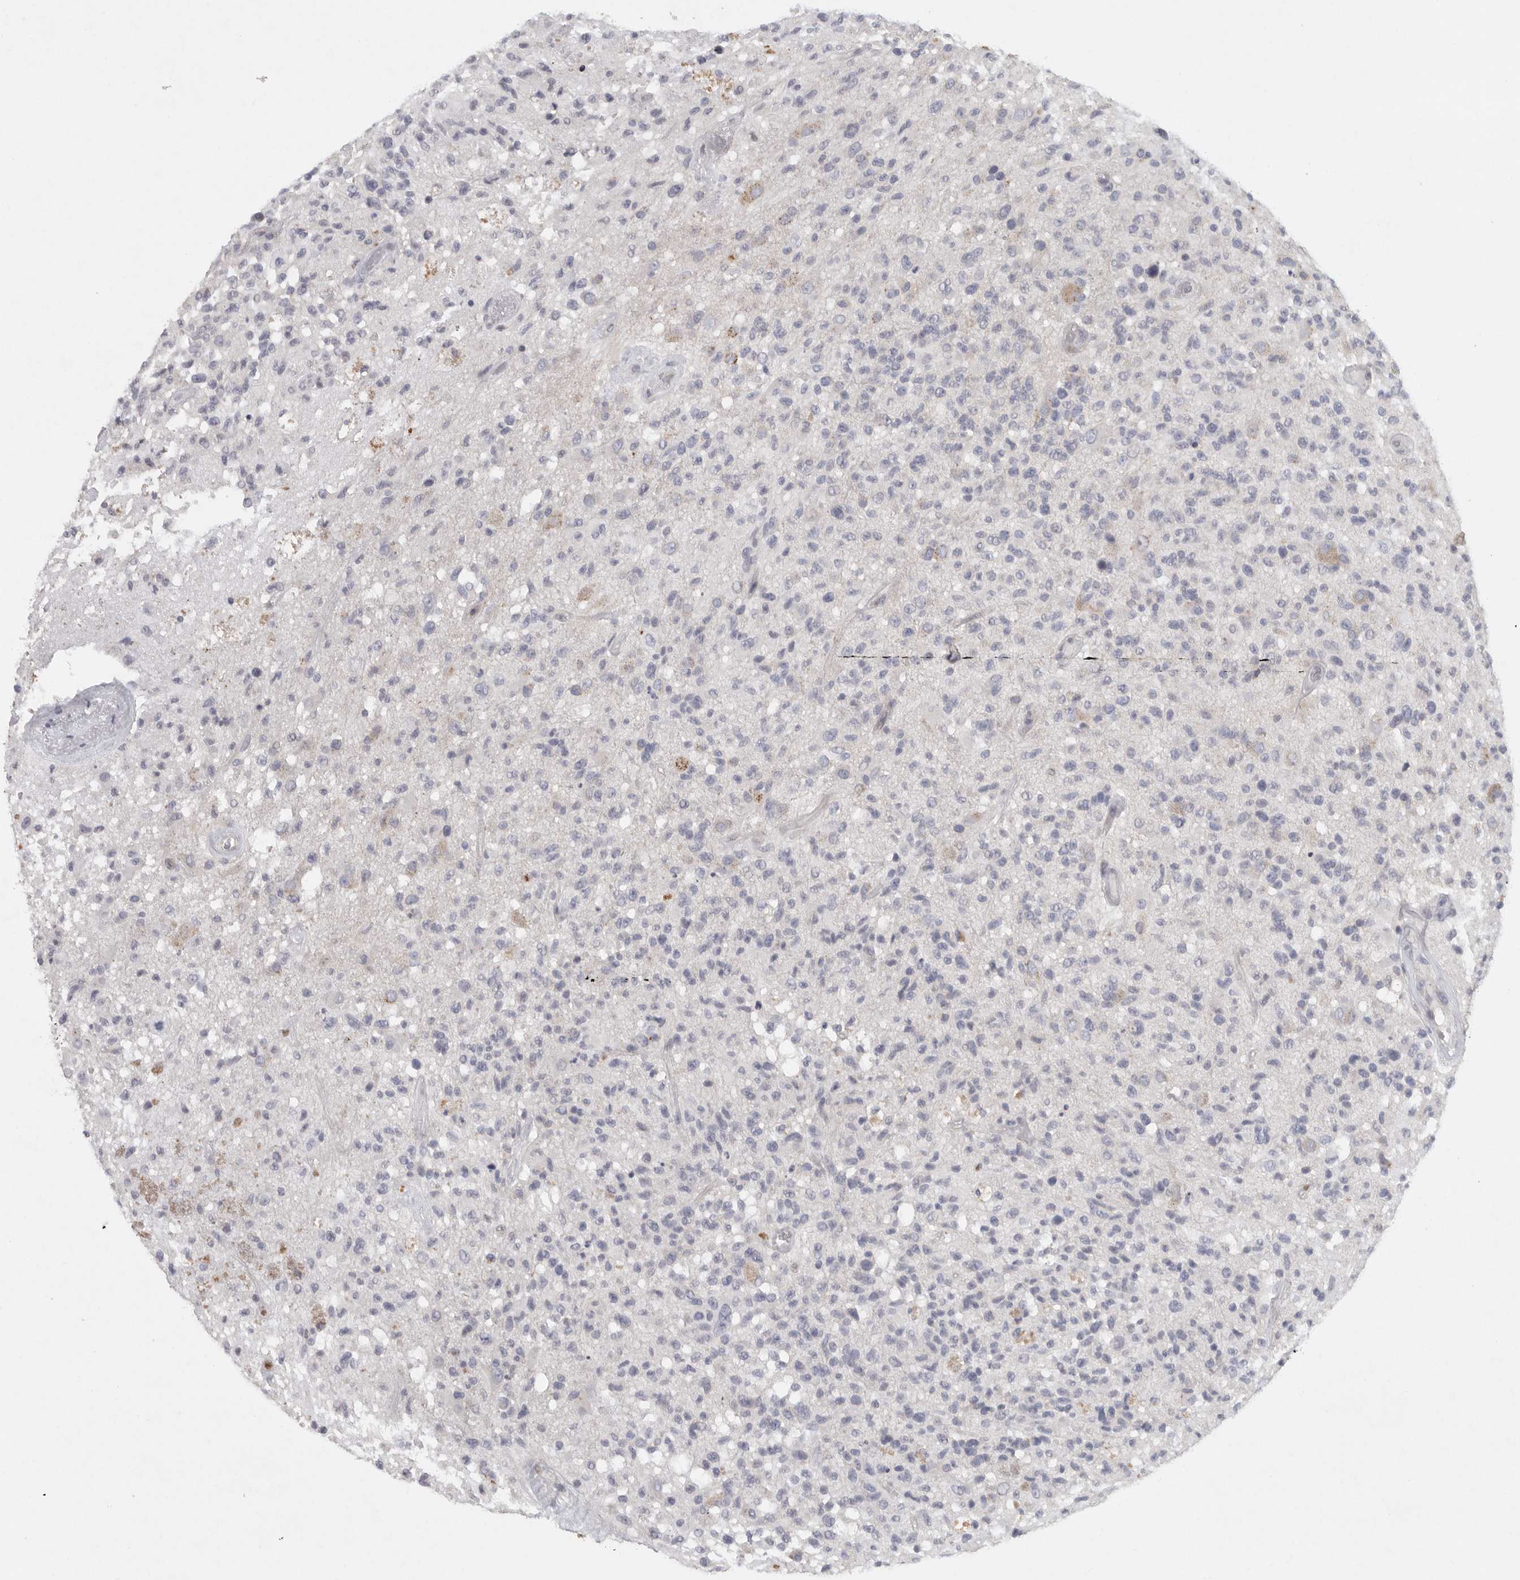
{"staining": {"intensity": "negative", "quantity": "none", "location": "none"}, "tissue": "glioma", "cell_type": "Tumor cells", "image_type": "cancer", "snomed": [{"axis": "morphology", "description": "Glioma, malignant, High grade"}, {"axis": "morphology", "description": "Glioblastoma, NOS"}, {"axis": "topography", "description": "Brain"}], "caption": "Malignant glioma (high-grade) stained for a protein using IHC exhibits no expression tumor cells.", "gene": "TMEM69", "patient": {"sex": "male", "age": 60}}